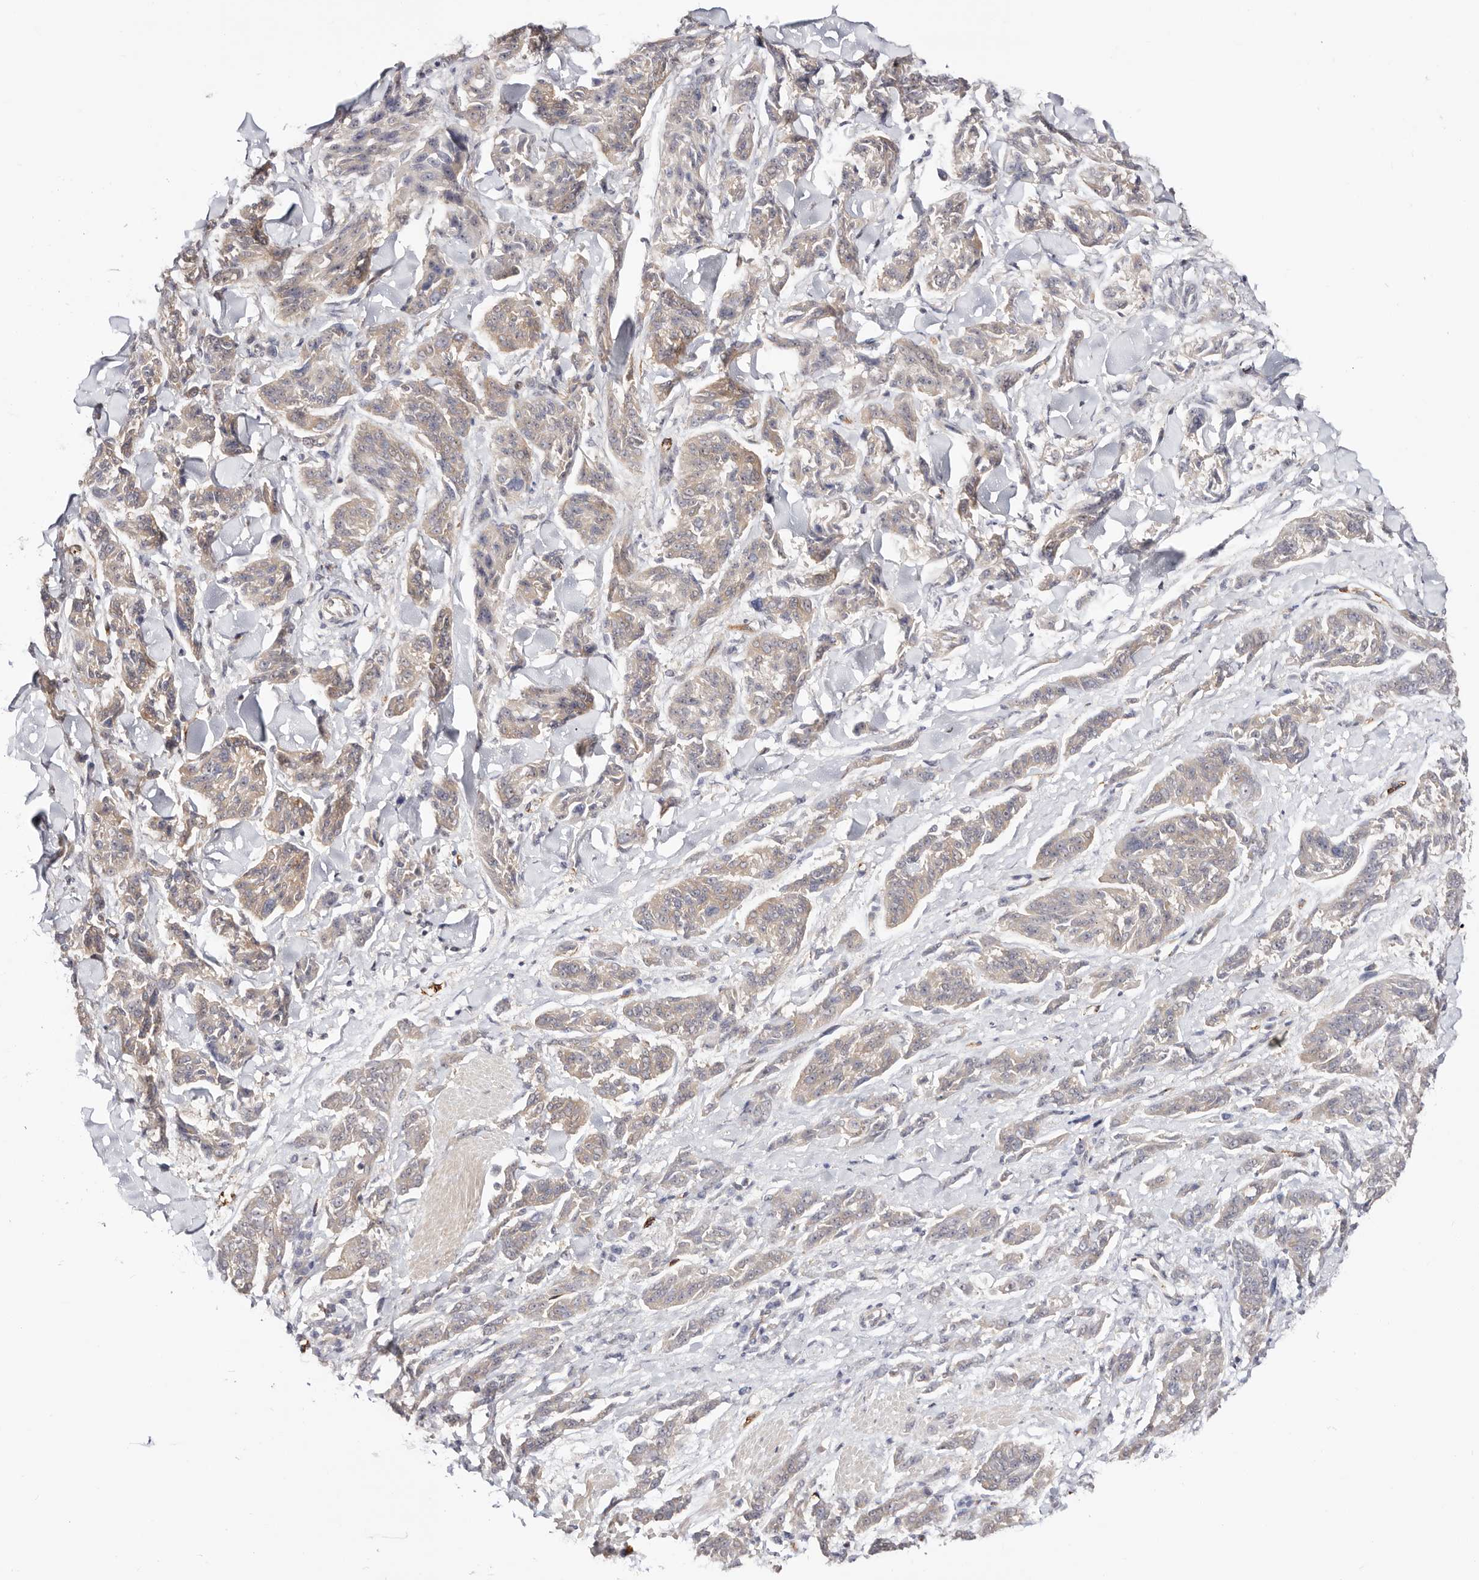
{"staining": {"intensity": "weak", "quantity": "<25%", "location": "cytoplasmic/membranous"}, "tissue": "melanoma", "cell_type": "Tumor cells", "image_type": "cancer", "snomed": [{"axis": "morphology", "description": "Malignant melanoma, NOS"}, {"axis": "topography", "description": "Skin"}], "caption": "An immunohistochemistry histopathology image of malignant melanoma is shown. There is no staining in tumor cells of malignant melanoma.", "gene": "STAT5A", "patient": {"sex": "male", "age": 53}}